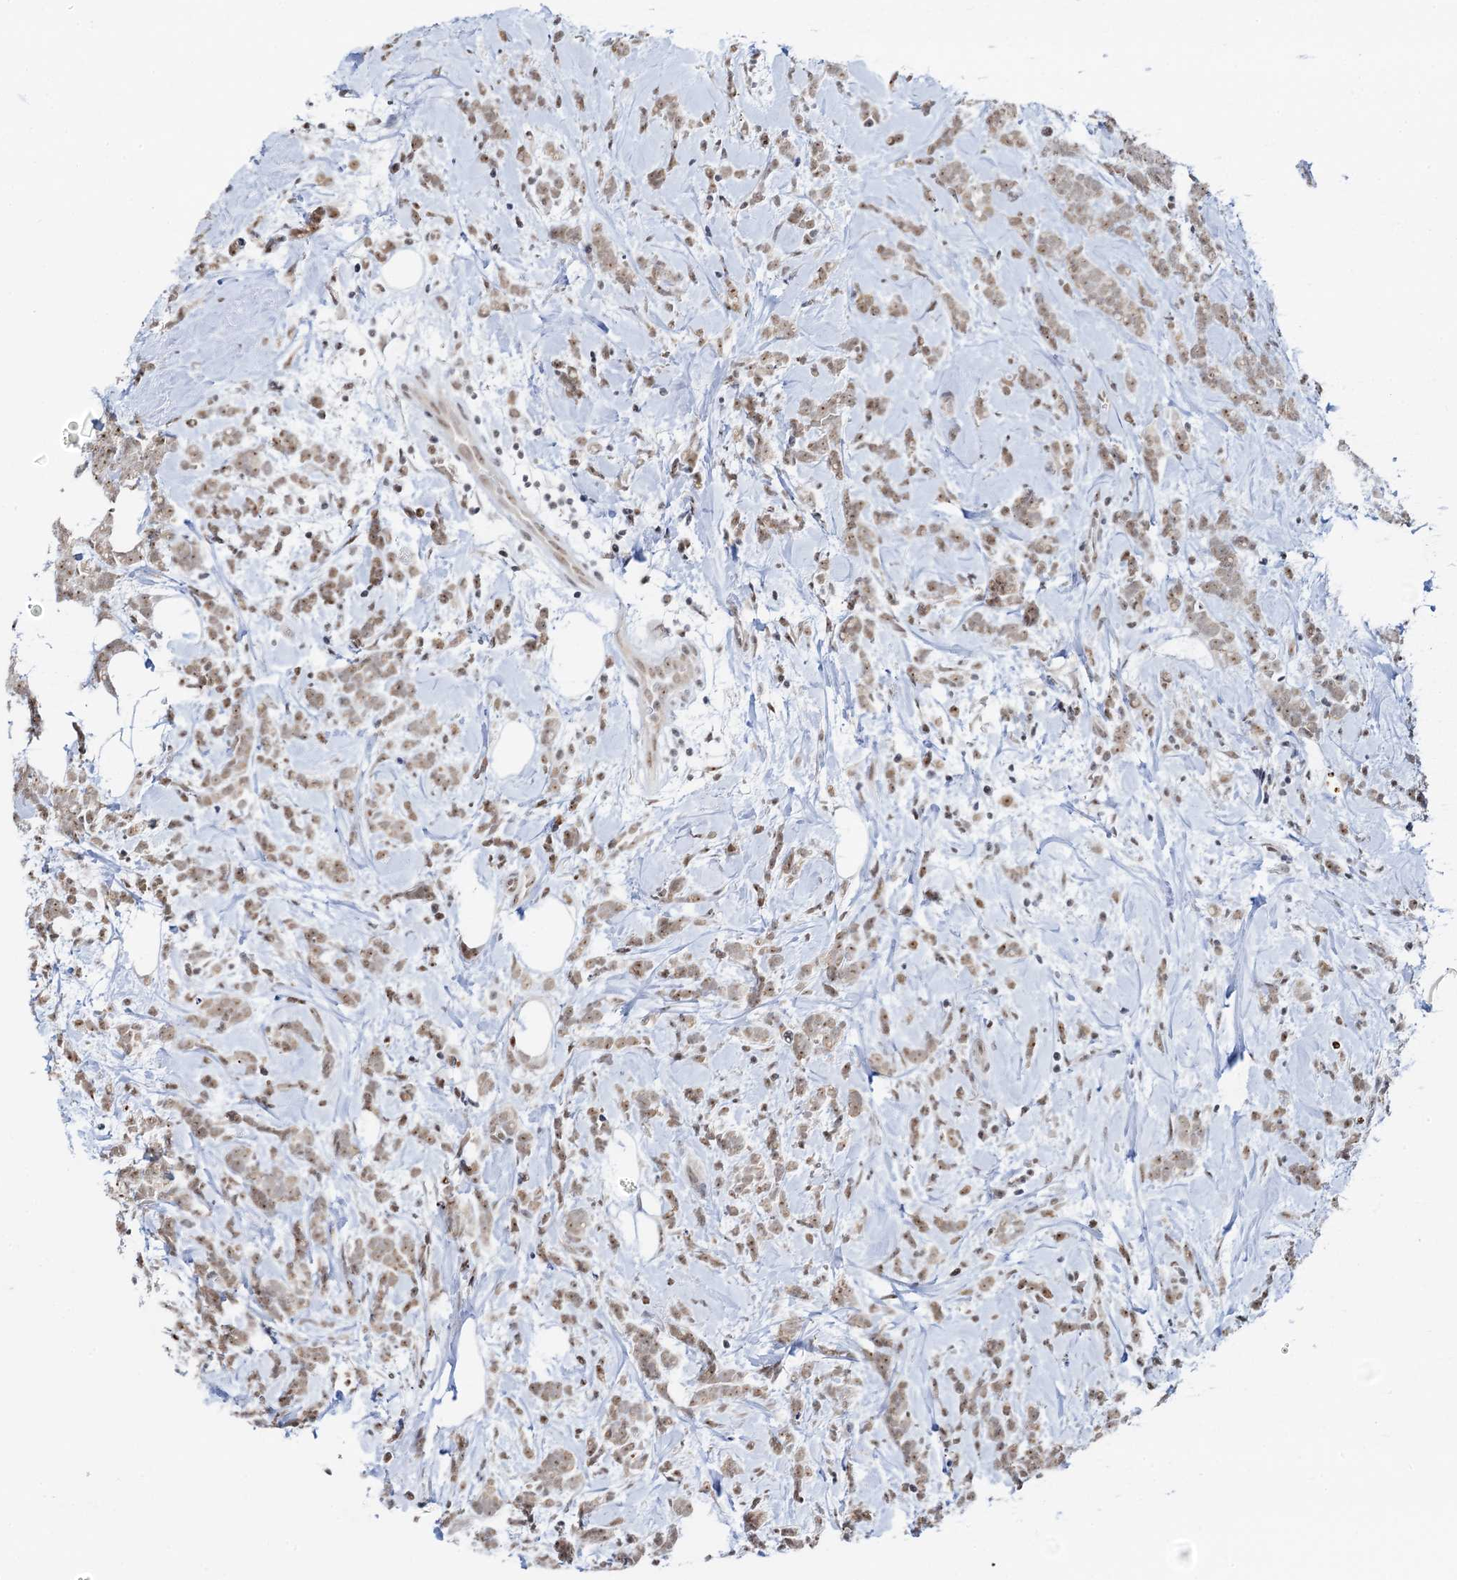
{"staining": {"intensity": "weak", "quantity": ">75%", "location": "cytoplasmic/membranous,nuclear"}, "tissue": "breast cancer", "cell_type": "Tumor cells", "image_type": "cancer", "snomed": [{"axis": "morphology", "description": "Lobular carcinoma"}, {"axis": "topography", "description": "Breast"}], "caption": "Approximately >75% of tumor cells in breast lobular carcinoma reveal weak cytoplasmic/membranous and nuclear protein expression as visualized by brown immunohistochemical staining.", "gene": "NAT10", "patient": {"sex": "female", "age": 58}}